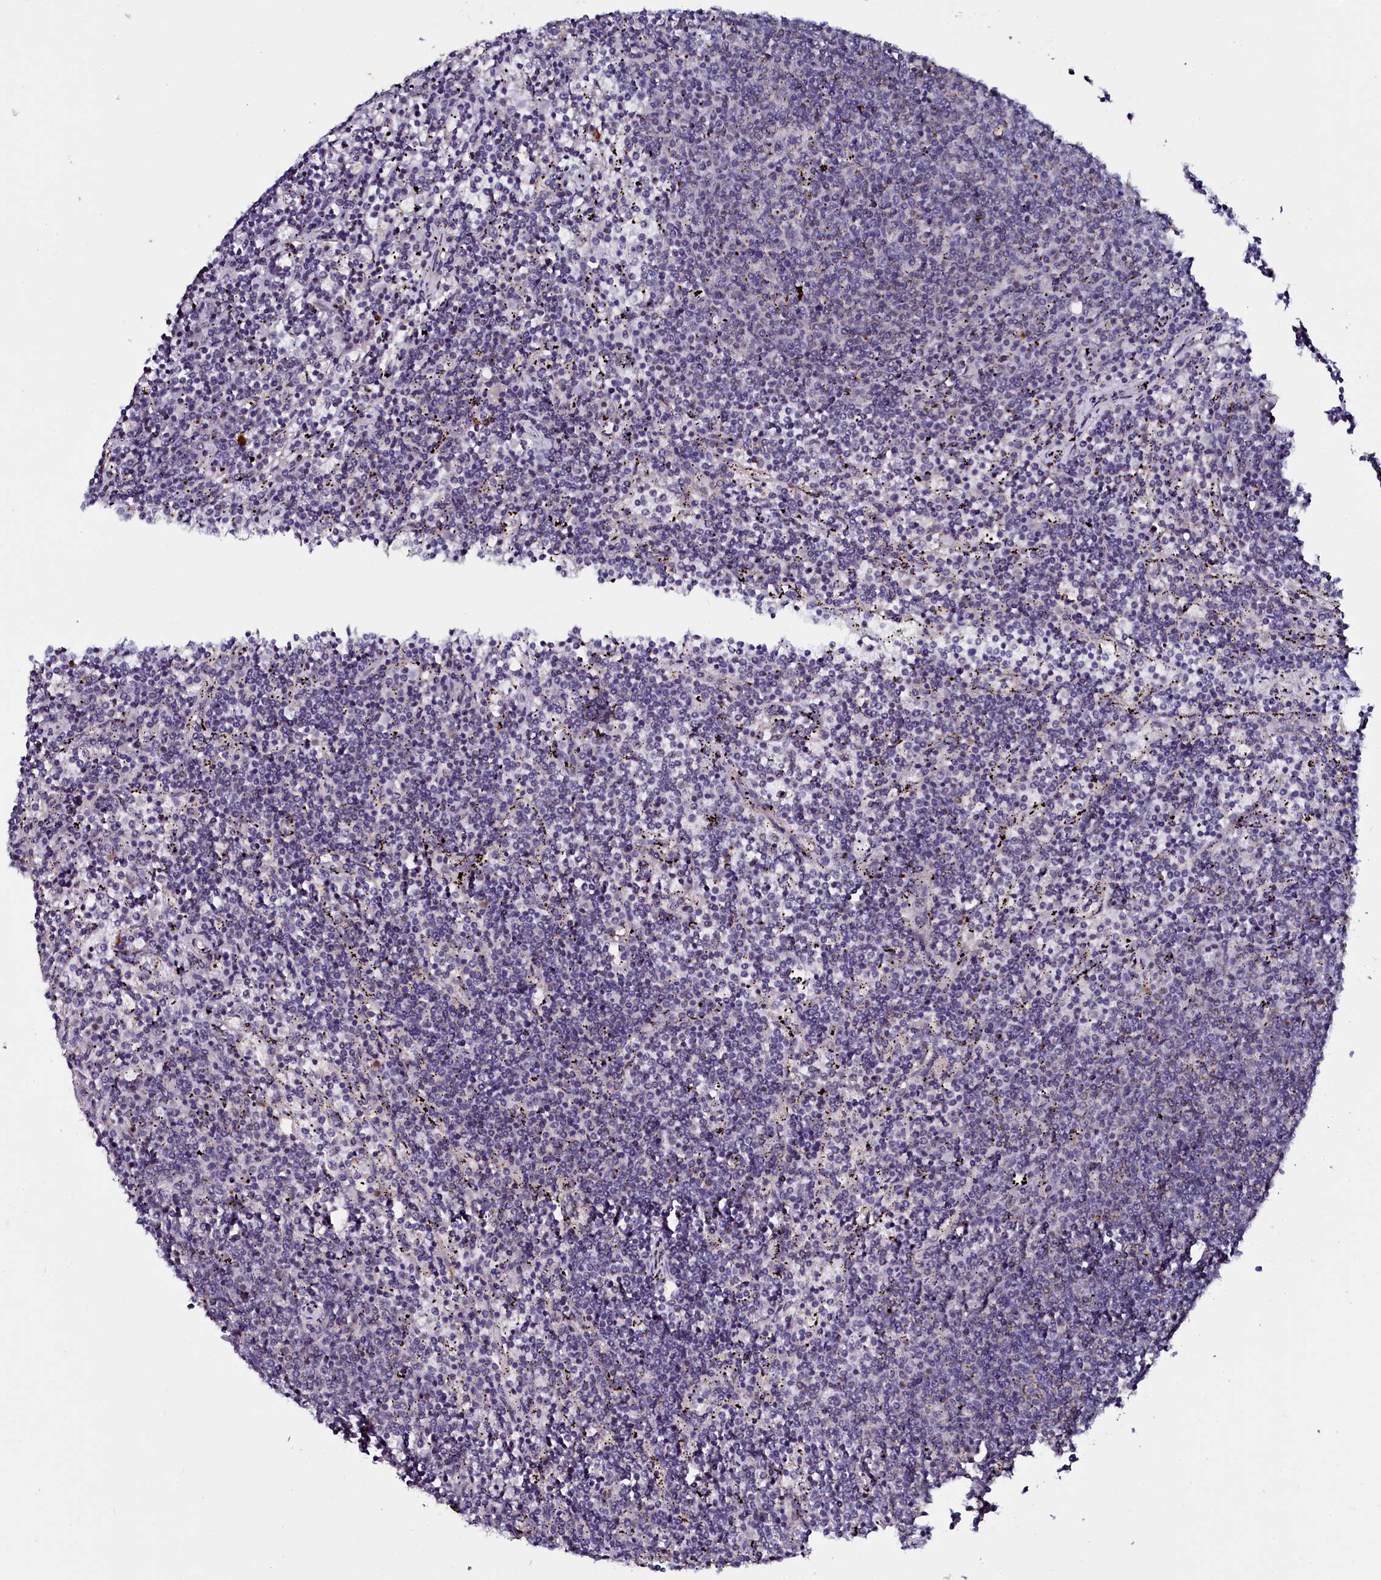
{"staining": {"intensity": "negative", "quantity": "none", "location": "none"}, "tissue": "lymphoma", "cell_type": "Tumor cells", "image_type": "cancer", "snomed": [{"axis": "morphology", "description": "Malignant lymphoma, non-Hodgkin's type, Low grade"}, {"axis": "topography", "description": "Spleen"}], "caption": "This is an immunohistochemistry photomicrograph of human lymphoma. There is no positivity in tumor cells.", "gene": "USPL1", "patient": {"sex": "female", "age": 50}}